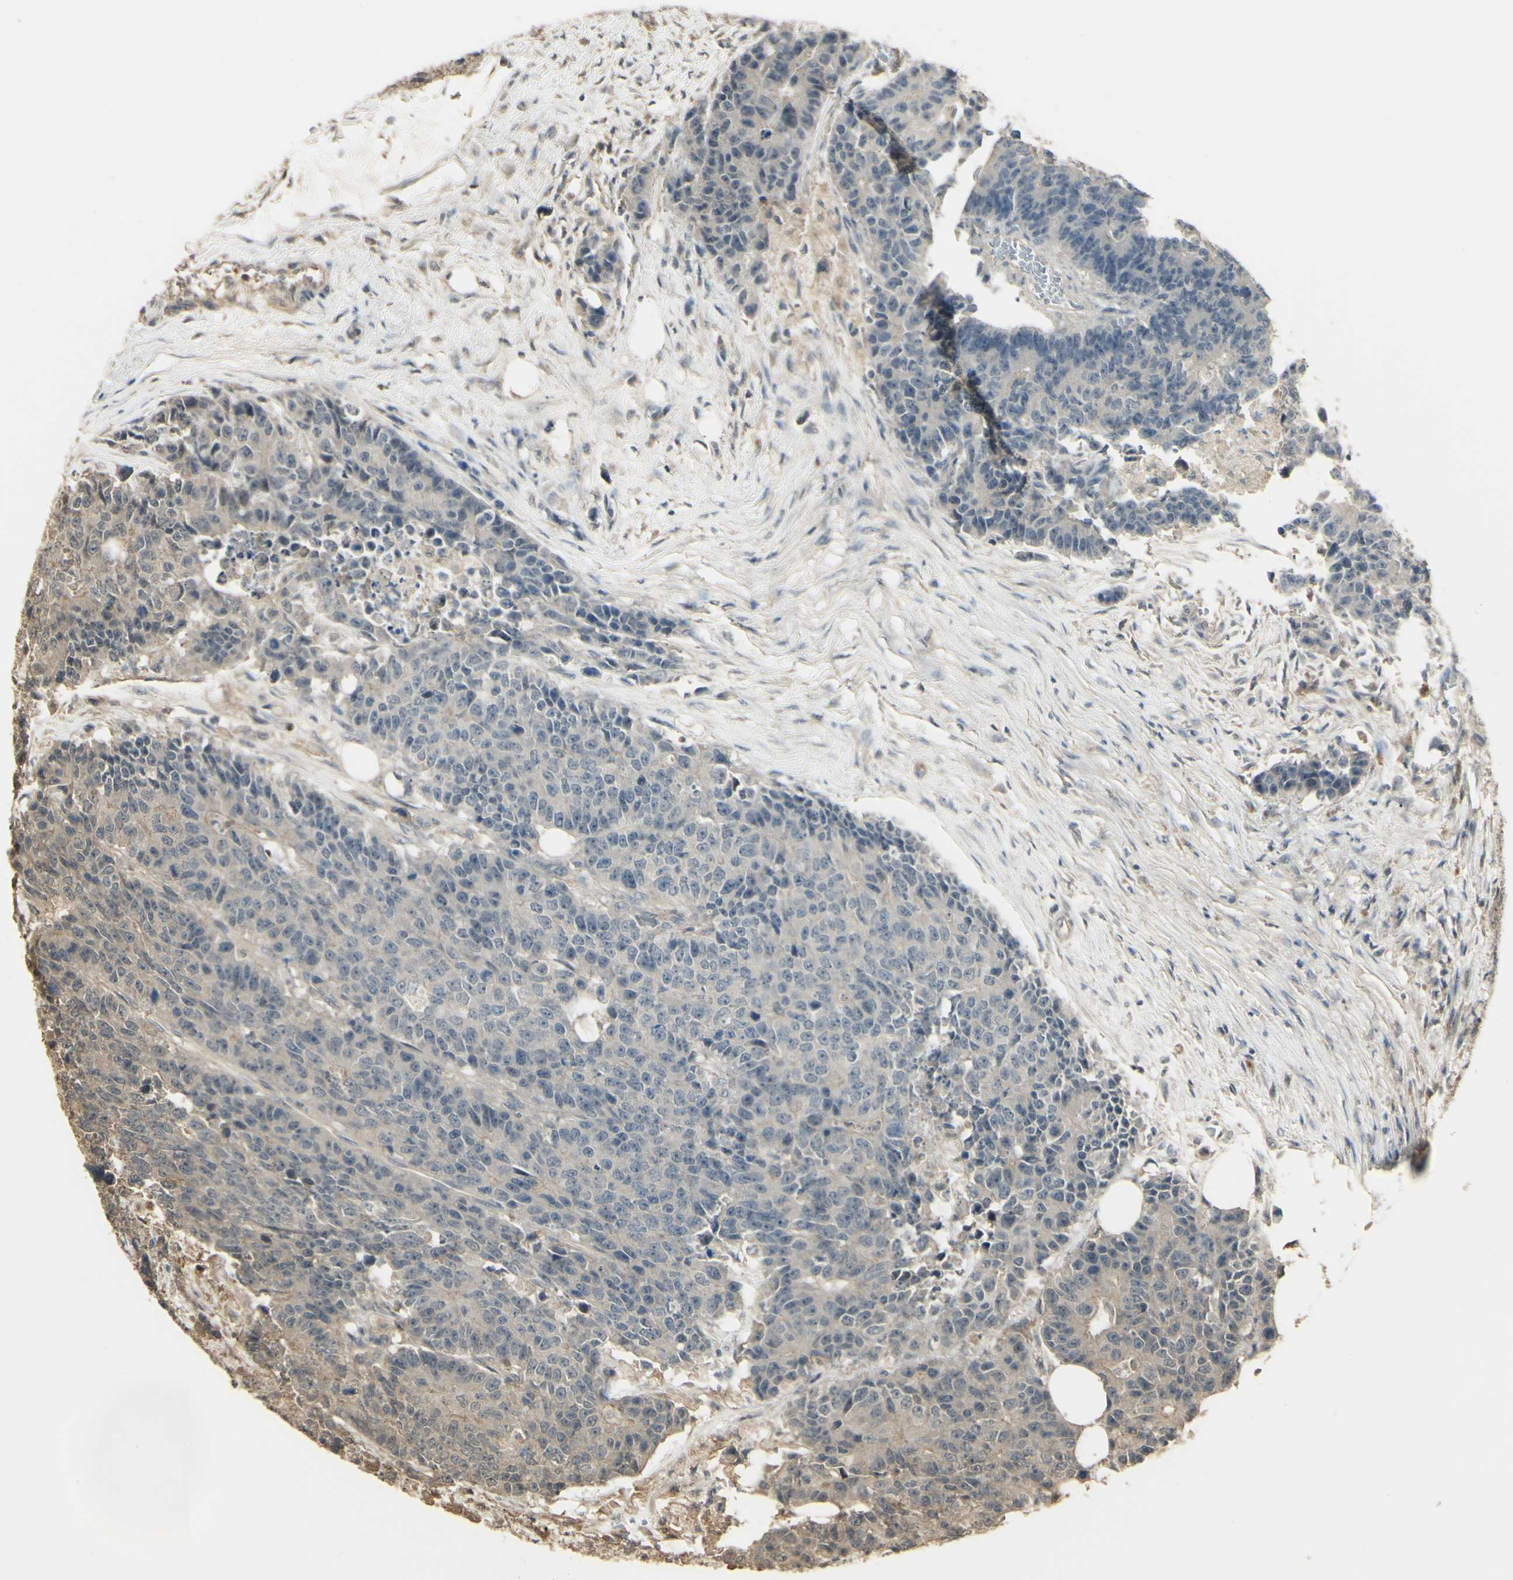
{"staining": {"intensity": "weak", "quantity": ">75%", "location": "cytoplasmic/membranous"}, "tissue": "colorectal cancer", "cell_type": "Tumor cells", "image_type": "cancer", "snomed": [{"axis": "morphology", "description": "Adenocarcinoma, NOS"}, {"axis": "topography", "description": "Colon"}], "caption": "High-power microscopy captured an immunohistochemistry (IHC) micrograph of adenocarcinoma (colorectal), revealing weak cytoplasmic/membranous positivity in about >75% of tumor cells. The staining was performed using DAB (3,3'-diaminobenzidine), with brown indicating positive protein expression. Nuclei are stained blue with hematoxylin.", "gene": "GNAS", "patient": {"sex": "female", "age": 86}}